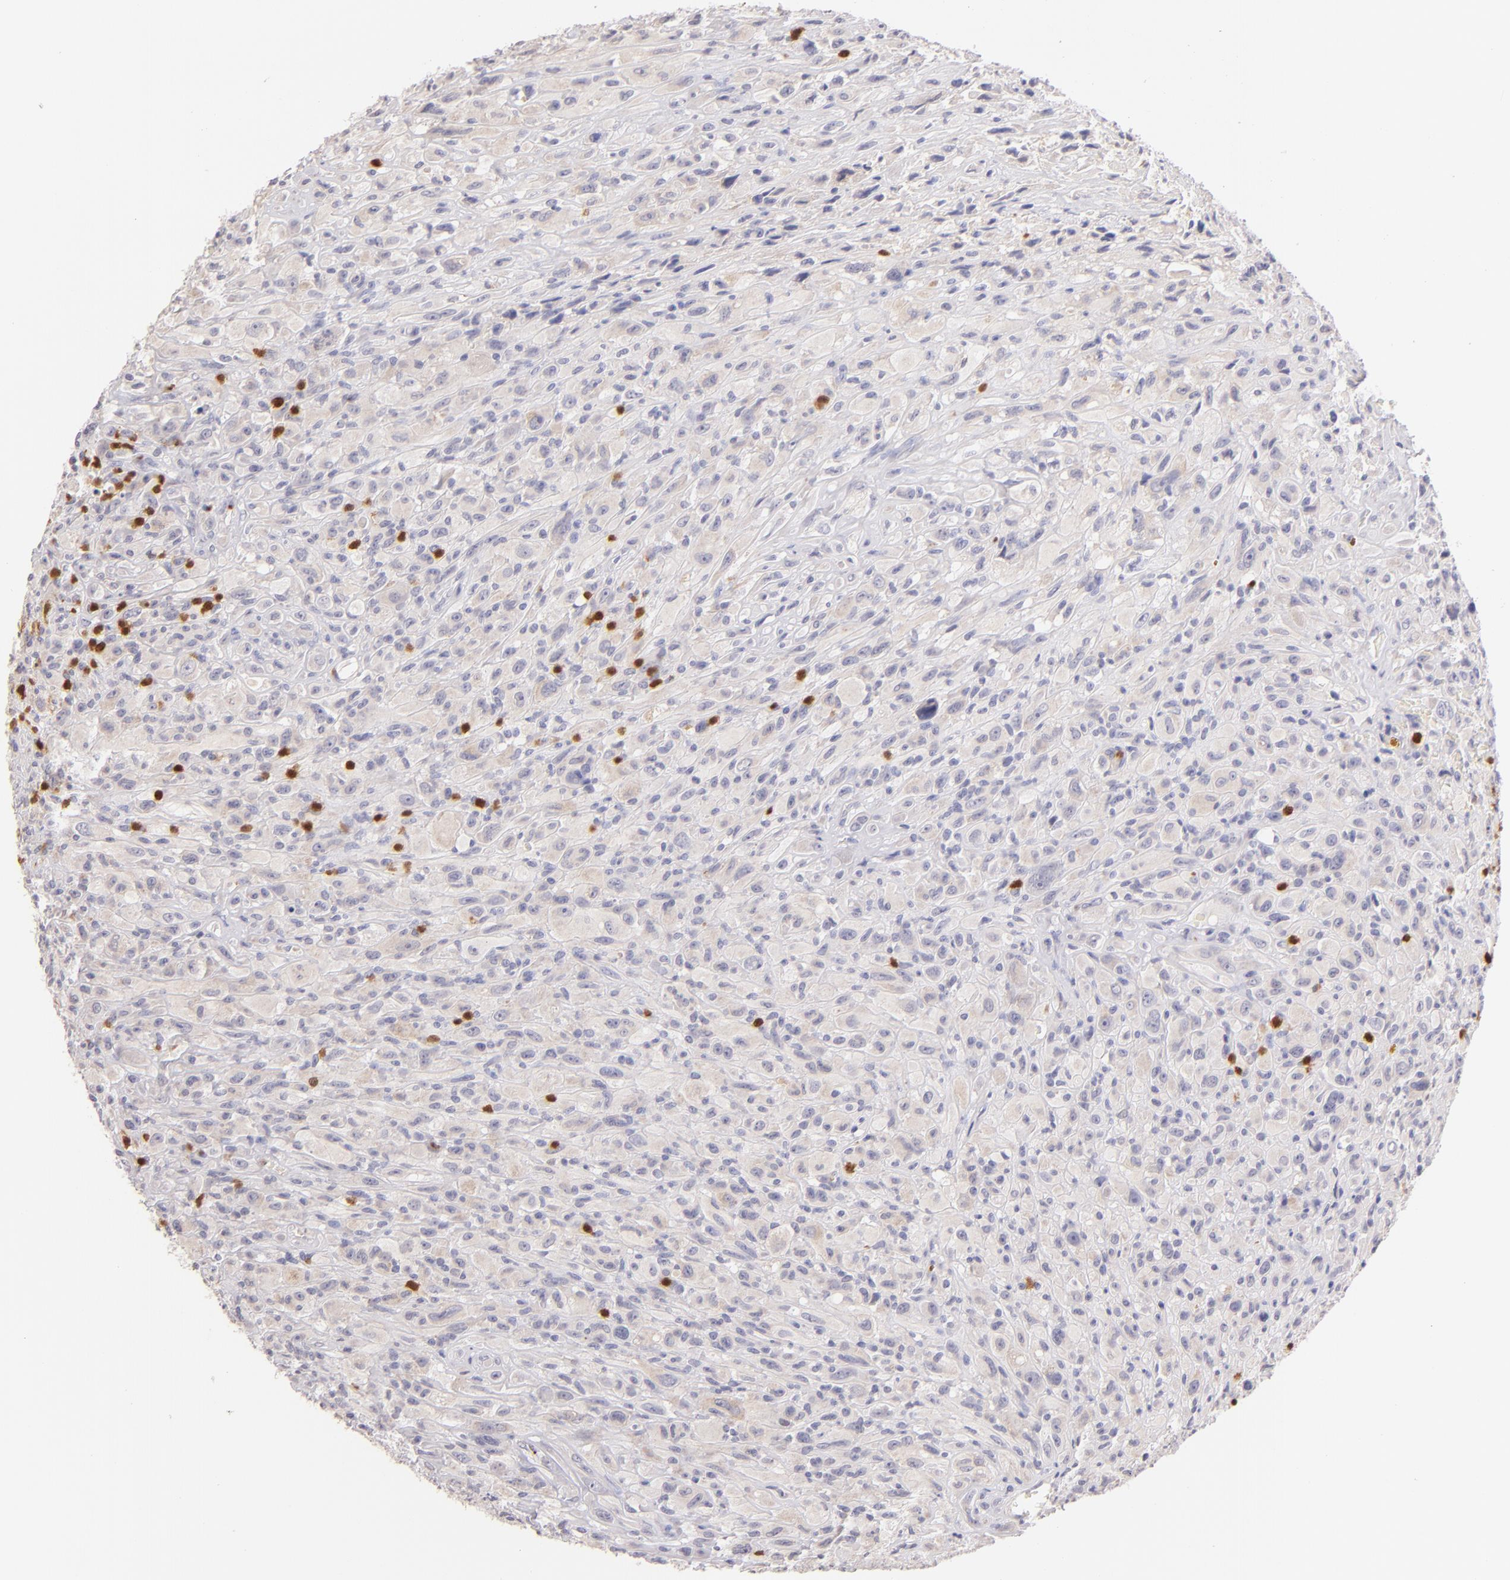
{"staining": {"intensity": "negative", "quantity": "none", "location": "none"}, "tissue": "glioma", "cell_type": "Tumor cells", "image_type": "cancer", "snomed": [{"axis": "morphology", "description": "Glioma, malignant, High grade"}, {"axis": "topography", "description": "Brain"}], "caption": "Malignant high-grade glioma was stained to show a protein in brown. There is no significant staining in tumor cells. (Immunohistochemistry (ihc), brightfield microscopy, high magnification).", "gene": "ZAP70", "patient": {"sex": "male", "age": 48}}